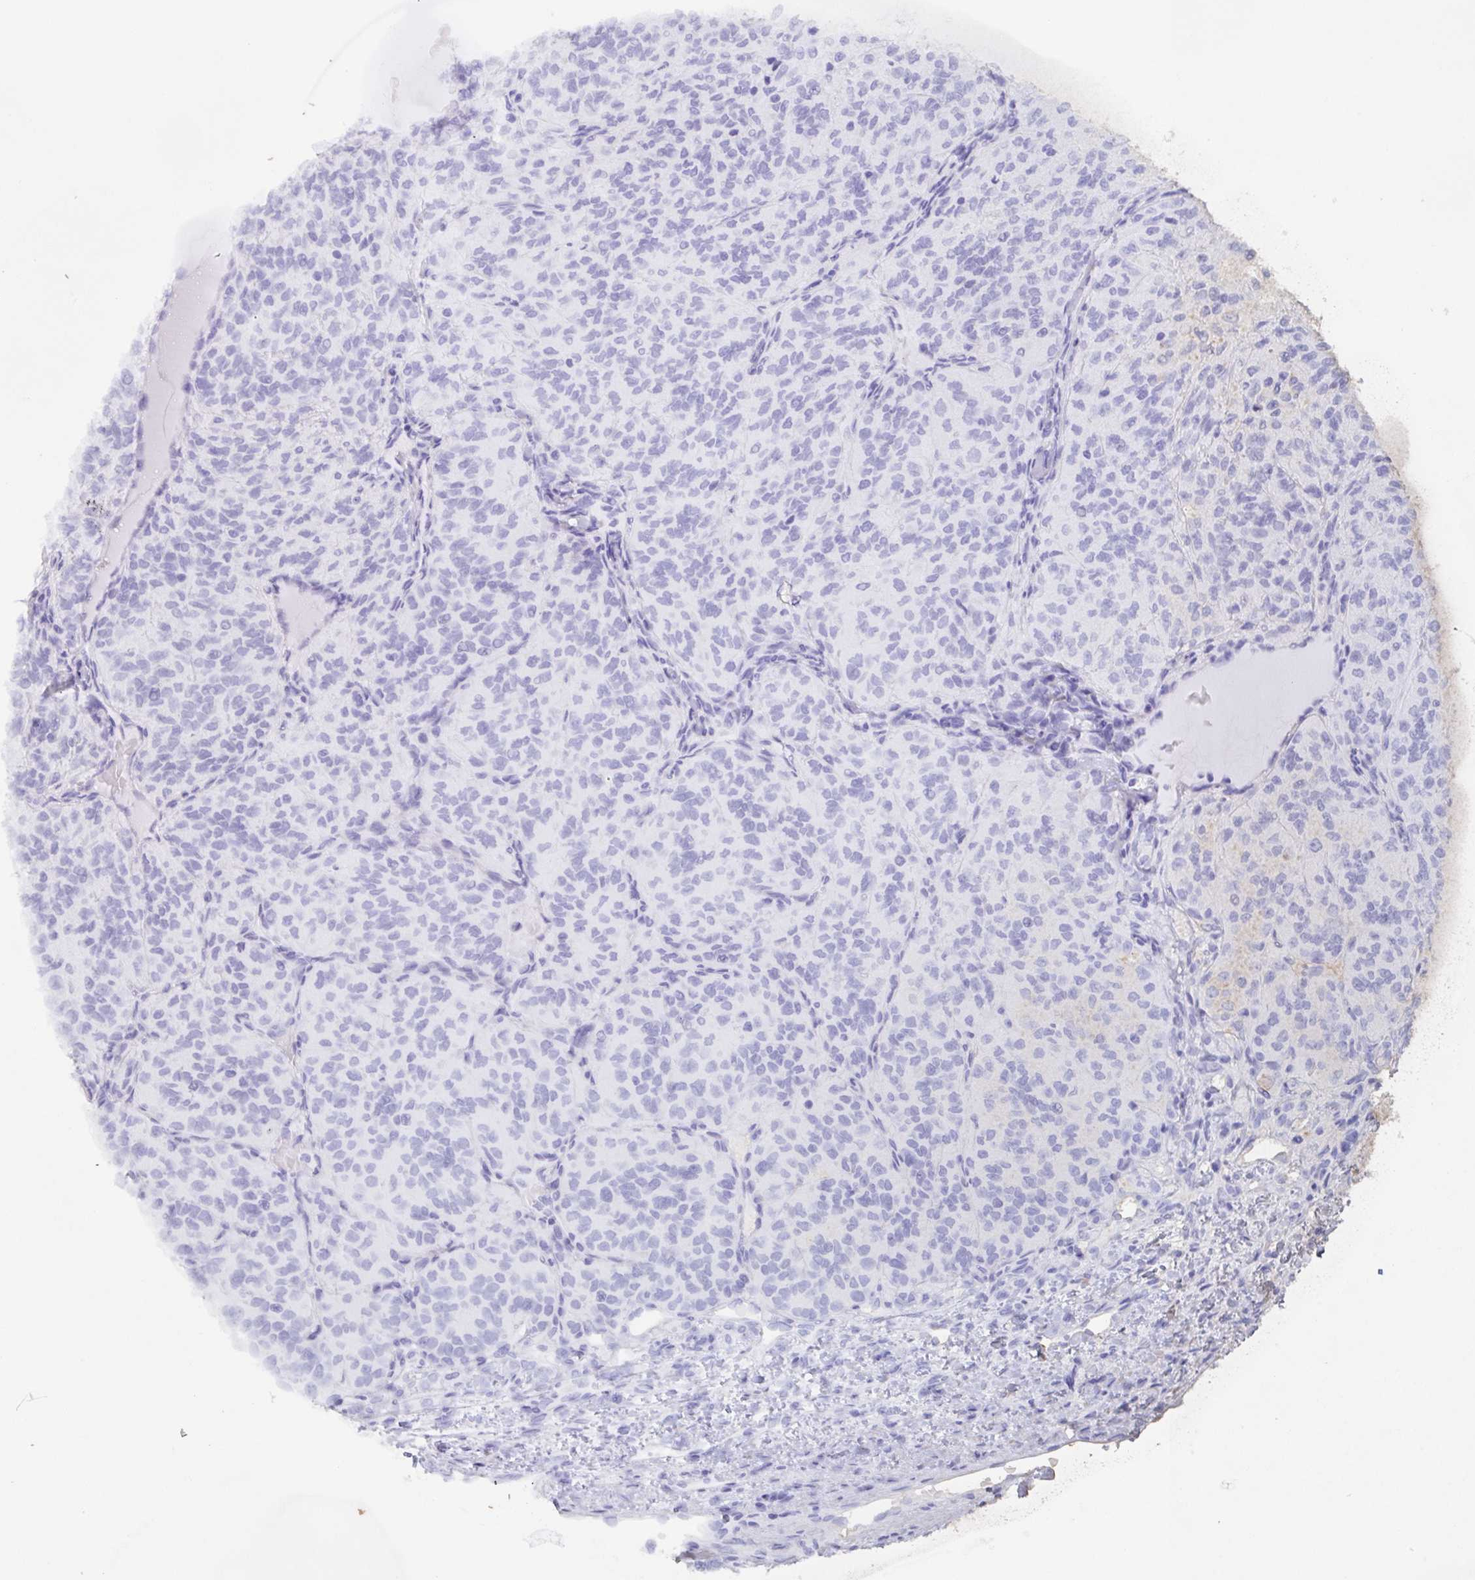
{"staining": {"intensity": "negative", "quantity": "none", "location": "none"}, "tissue": "renal cancer", "cell_type": "Tumor cells", "image_type": "cancer", "snomed": [{"axis": "morphology", "description": "Adenocarcinoma, NOS"}, {"axis": "topography", "description": "Kidney"}], "caption": "This micrograph is of adenocarcinoma (renal) stained with immunohistochemistry to label a protein in brown with the nuclei are counter-stained blue. There is no expression in tumor cells.", "gene": "AGFG2", "patient": {"sex": "female", "age": 63}}